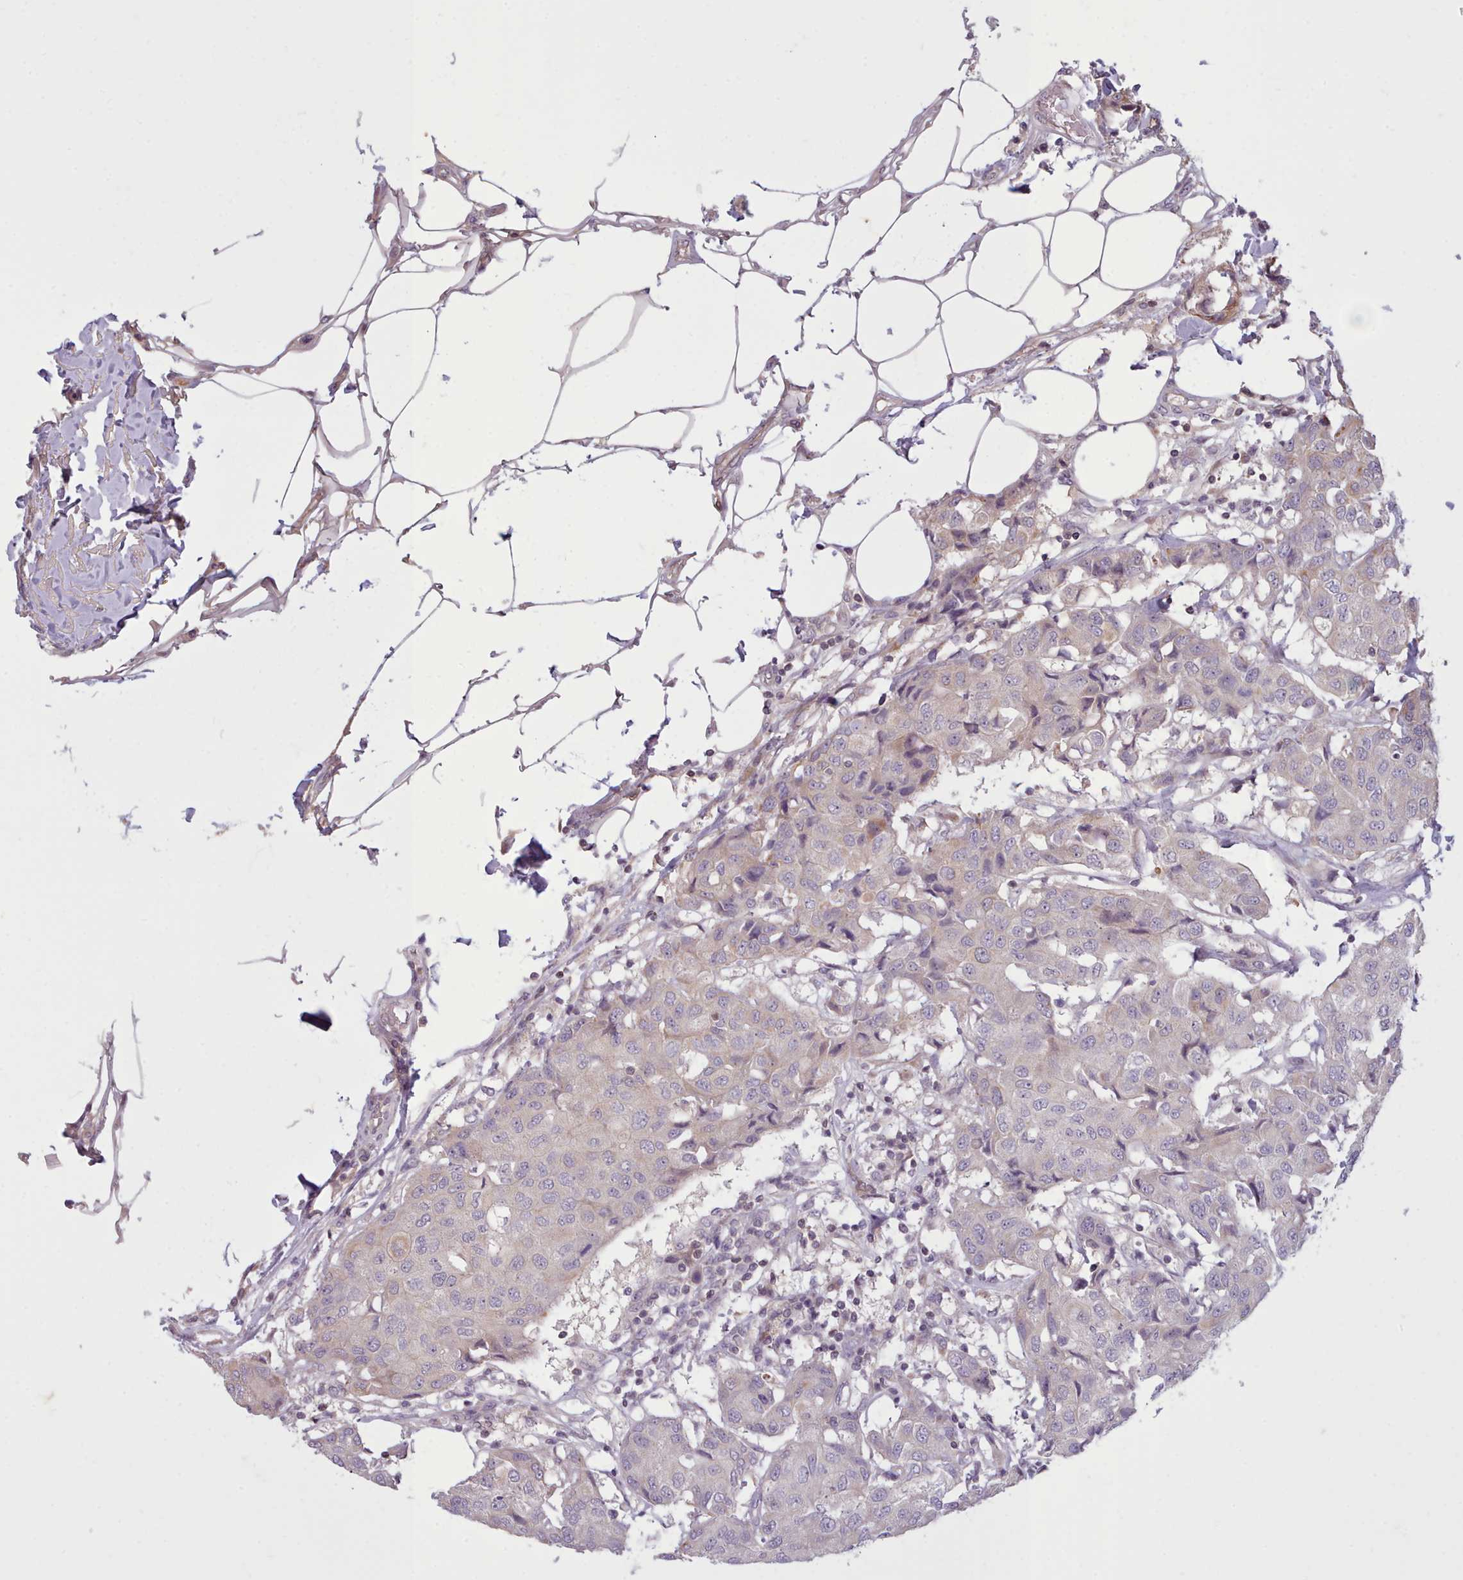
{"staining": {"intensity": "negative", "quantity": "none", "location": "none"}, "tissue": "breast cancer", "cell_type": "Tumor cells", "image_type": "cancer", "snomed": [{"axis": "morphology", "description": "Duct carcinoma"}, {"axis": "topography", "description": "Breast"}], "caption": "Protein analysis of breast cancer reveals no significant staining in tumor cells.", "gene": "NMRK1", "patient": {"sex": "female", "age": 80}}